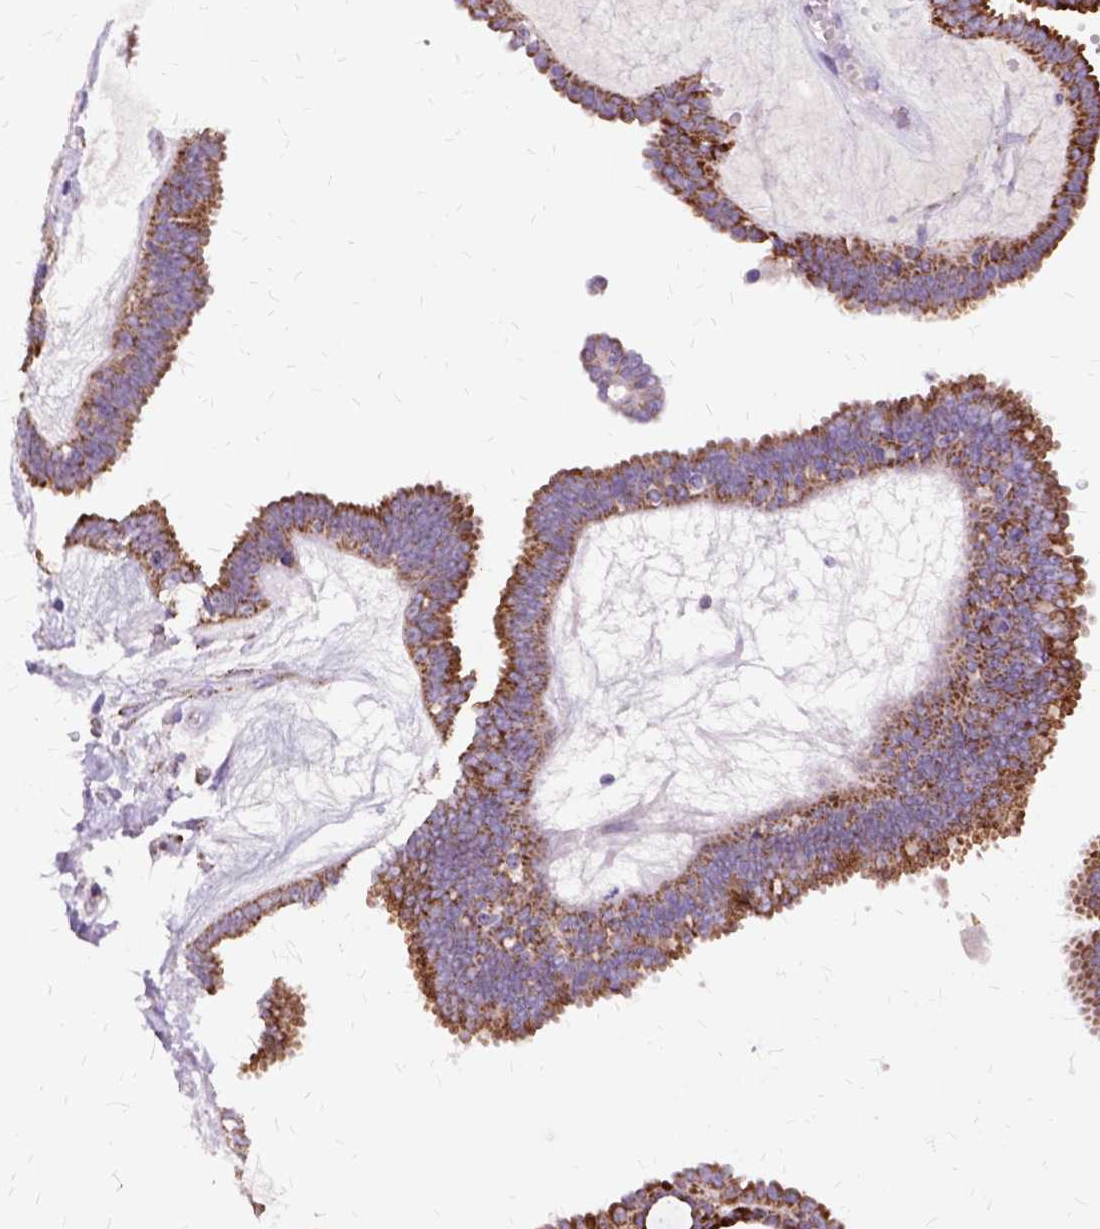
{"staining": {"intensity": "strong", "quantity": ">75%", "location": "cytoplasmic/membranous"}, "tissue": "ovarian cancer", "cell_type": "Tumor cells", "image_type": "cancer", "snomed": [{"axis": "morphology", "description": "Cystadenocarcinoma, serous, NOS"}, {"axis": "topography", "description": "Ovary"}], "caption": "Ovarian serous cystadenocarcinoma stained with a protein marker demonstrates strong staining in tumor cells.", "gene": "OXCT1", "patient": {"sex": "female", "age": 71}}